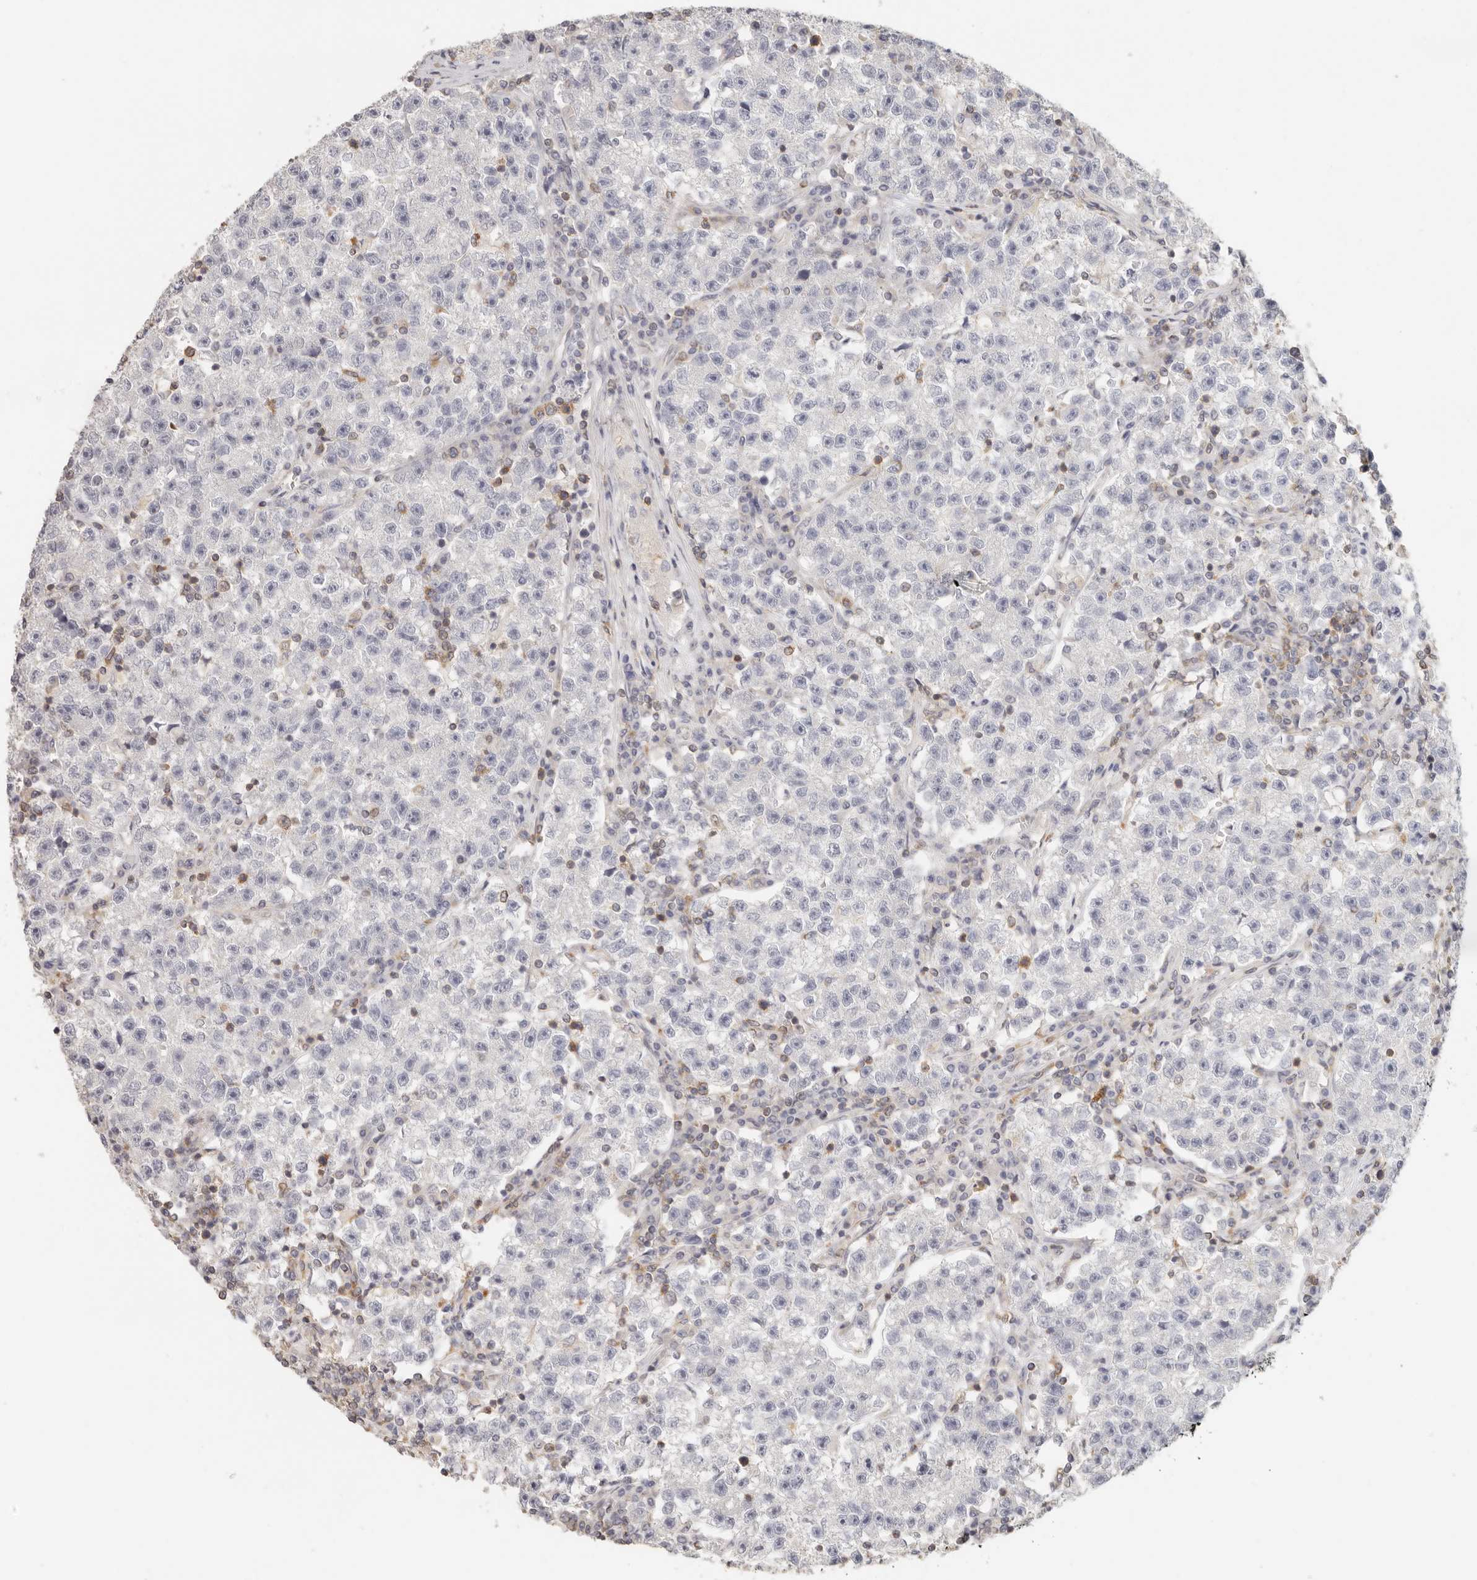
{"staining": {"intensity": "negative", "quantity": "none", "location": "none"}, "tissue": "testis cancer", "cell_type": "Tumor cells", "image_type": "cancer", "snomed": [{"axis": "morphology", "description": "Seminoma, NOS"}, {"axis": "topography", "description": "Testis"}], "caption": "An image of testis cancer (seminoma) stained for a protein demonstrates no brown staining in tumor cells. (Stains: DAB immunohistochemistry (IHC) with hematoxylin counter stain, Microscopy: brightfield microscopy at high magnification).", "gene": "ANXA9", "patient": {"sex": "male", "age": 22}}